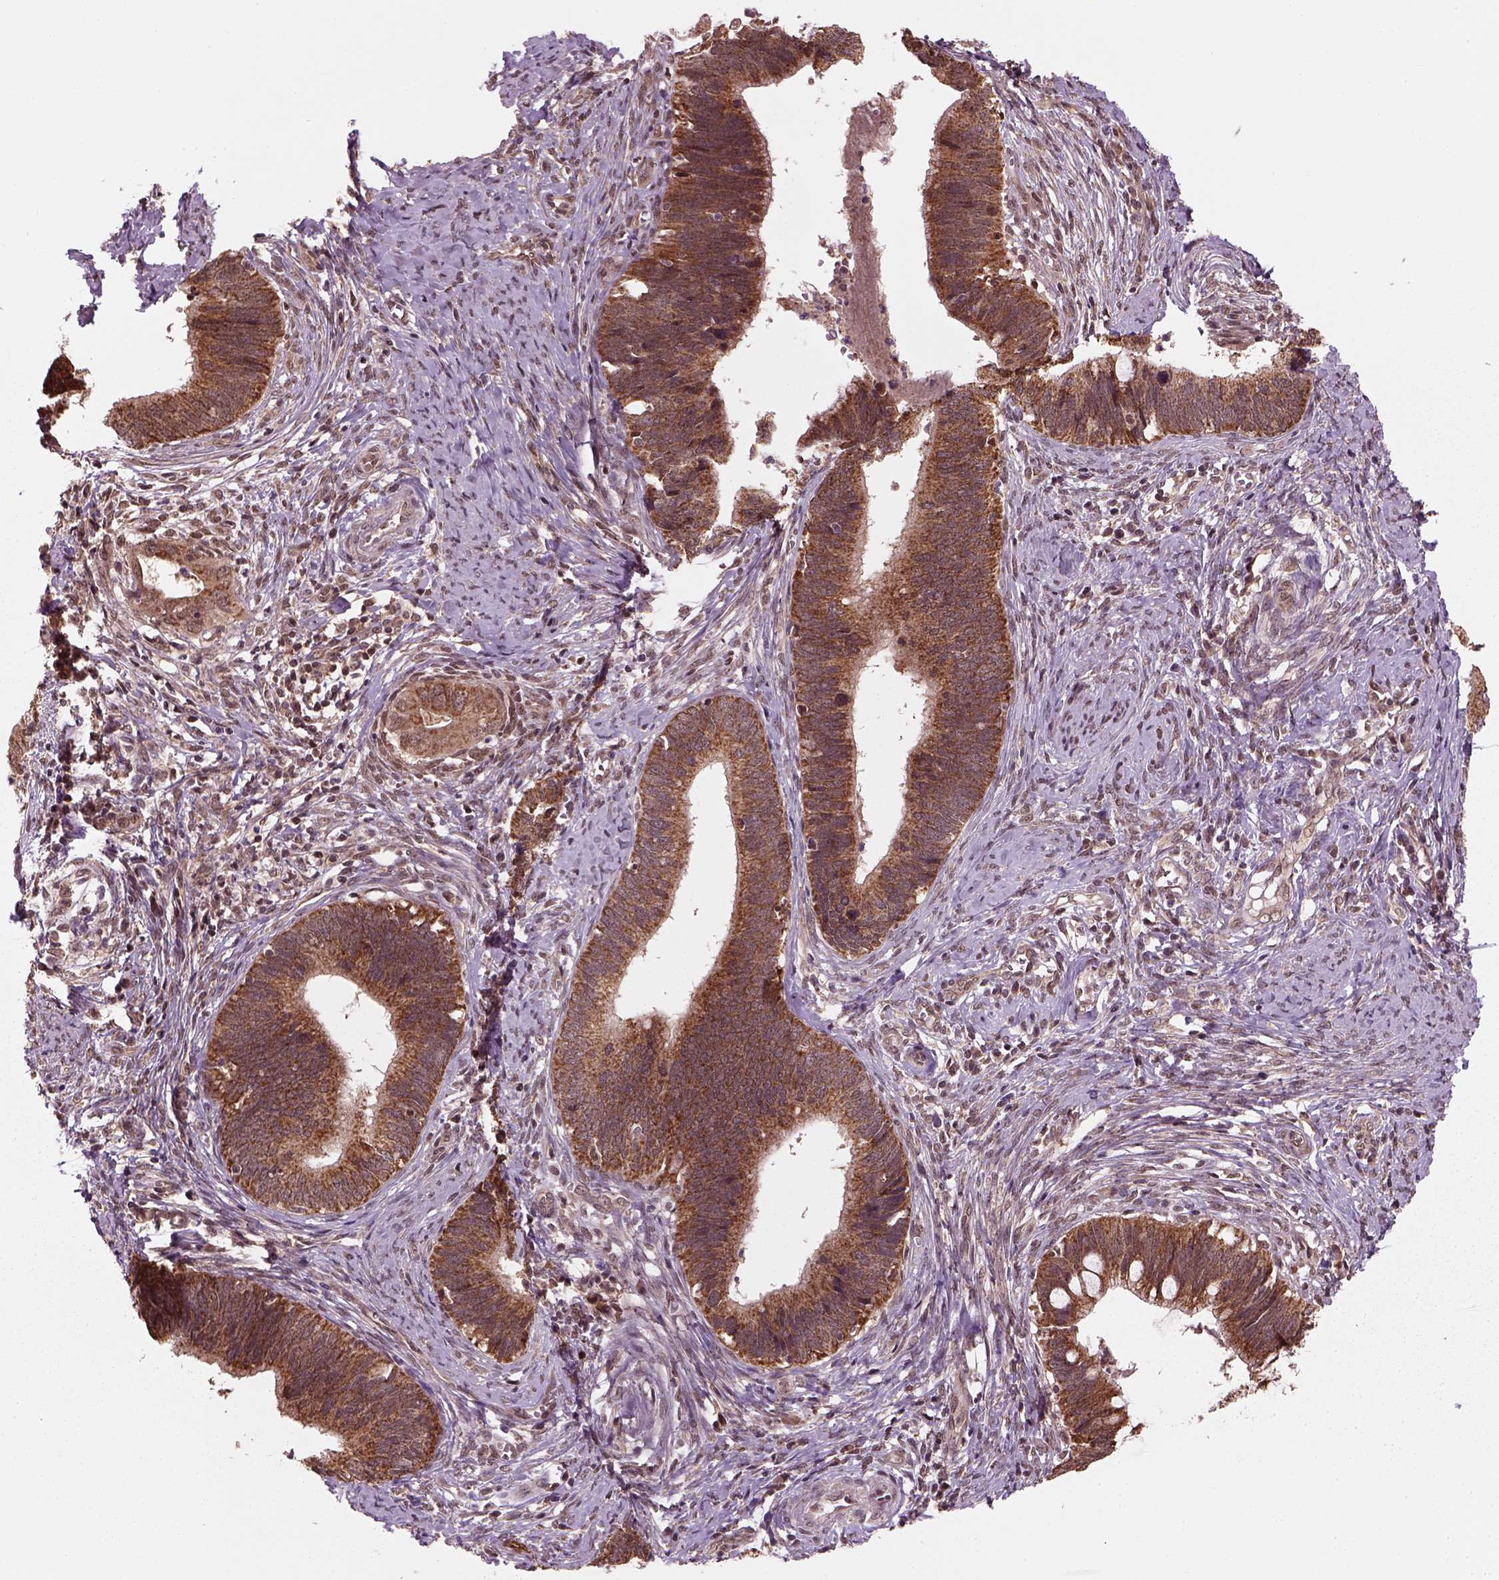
{"staining": {"intensity": "strong", "quantity": ">75%", "location": "cytoplasmic/membranous"}, "tissue": "cervical cancer", "cell_type": "Tumor cells", "image_type": "cancer", "snomed": [{"axis": "morphology", "description": "Adenocarcinoma, NOS"}, {"axis": "topography", "description": "Cervix"}], "caption": "DAB immunohistochemical staining of human adenocarcinoma (cervical) demonstrates strong cytoplasmic/membranous protein positivity in about >75% of tumor cells.", "gene": "NUDT9", "patient": {"sex": "female", "age": 42}}